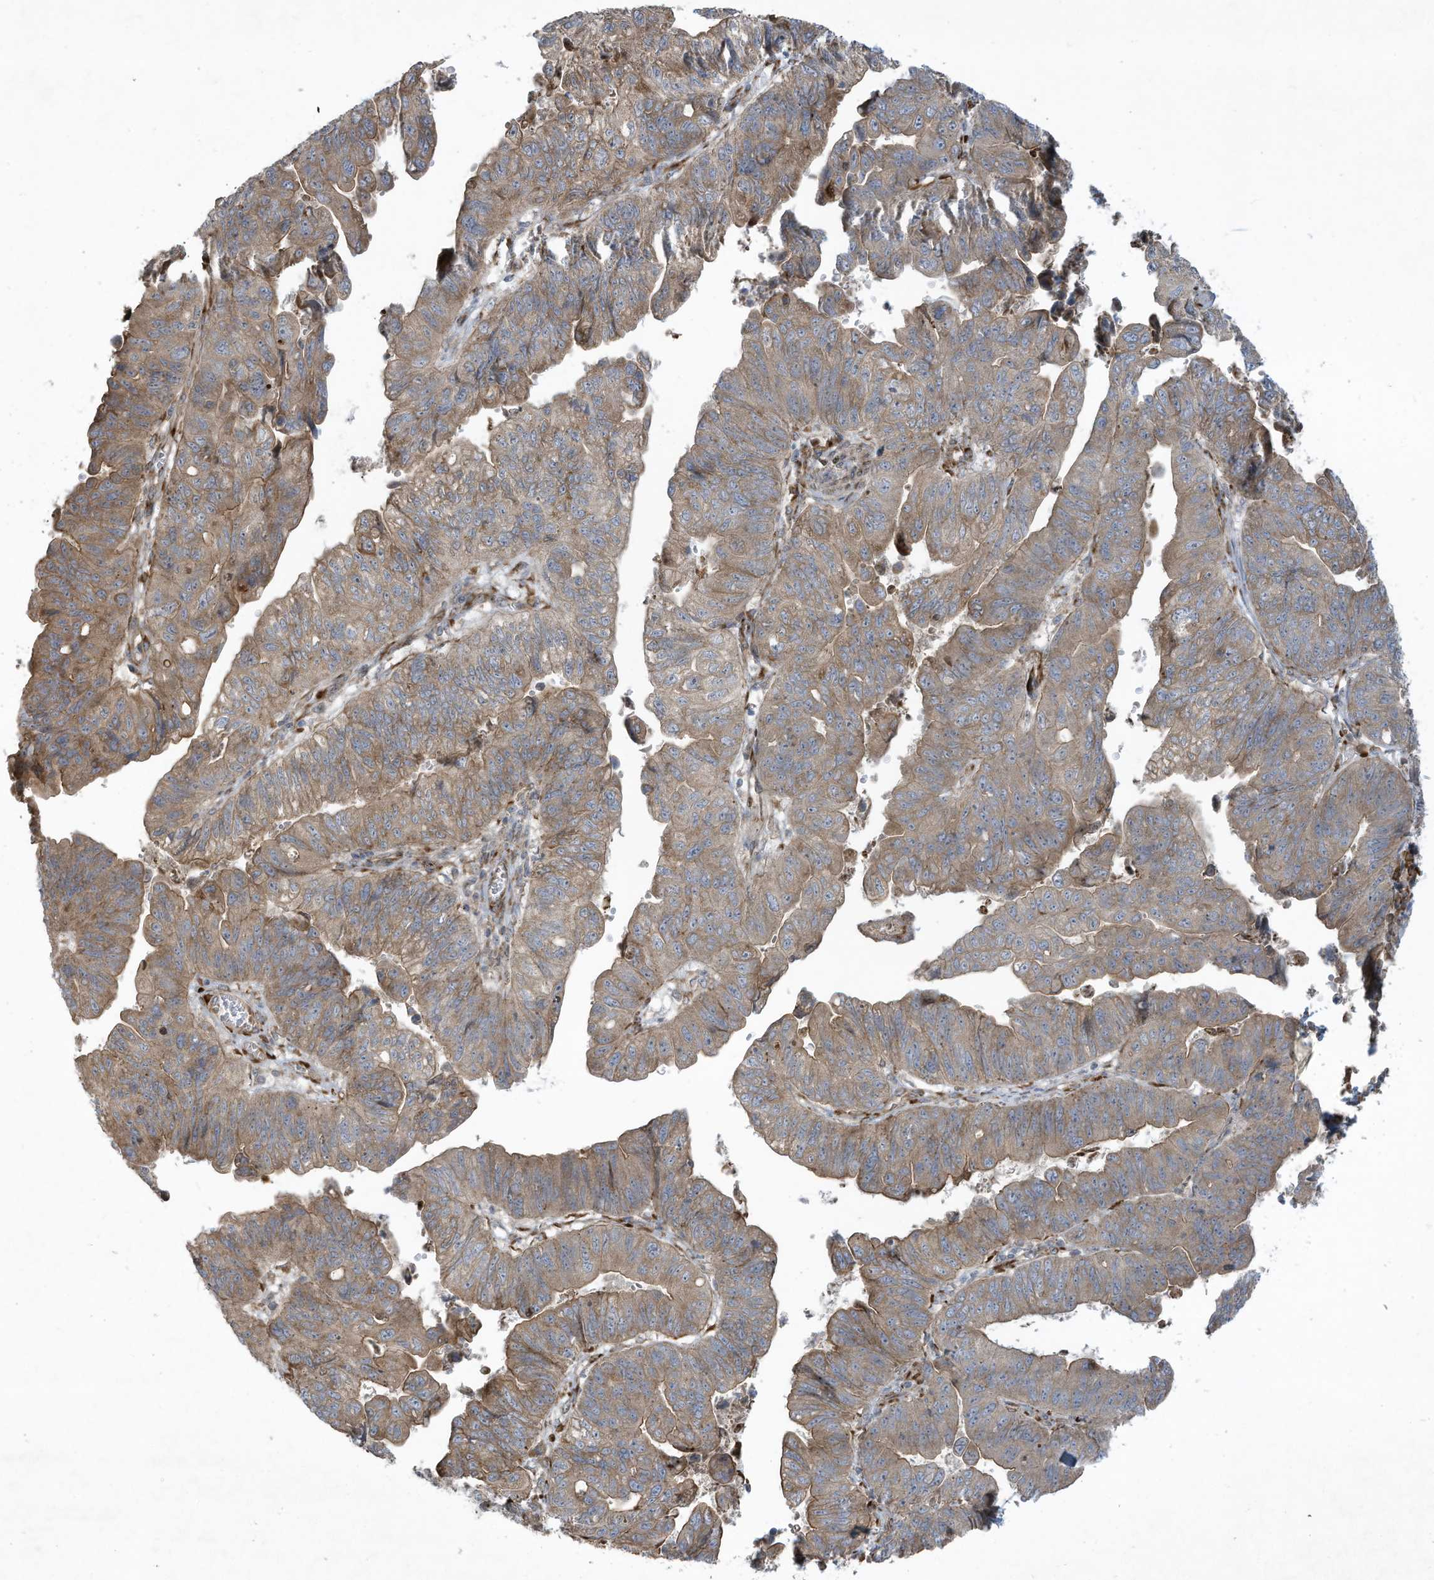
{"staining": {"intensity": "moderate", "quantity": ">75%", "location": "cytoplasmic/membranous"}, "tissue": "stomach cancer", "cell_type": "Tumor cells", "image_type": "cancer", "snomed": [{"axis": "morphology", "description": "Adenocarcinoma, NOS"}, {"axis": "topography", "description": "Stomach"}], "caption": "A medium amount of moderate cytoplasmic/membranous expression is seen in about >75% of tumor cells in stomach cancer (adenocarcinoma) tissue.", "gene": "DDIT4", "patient": {"sex": "male", "age": 59}}